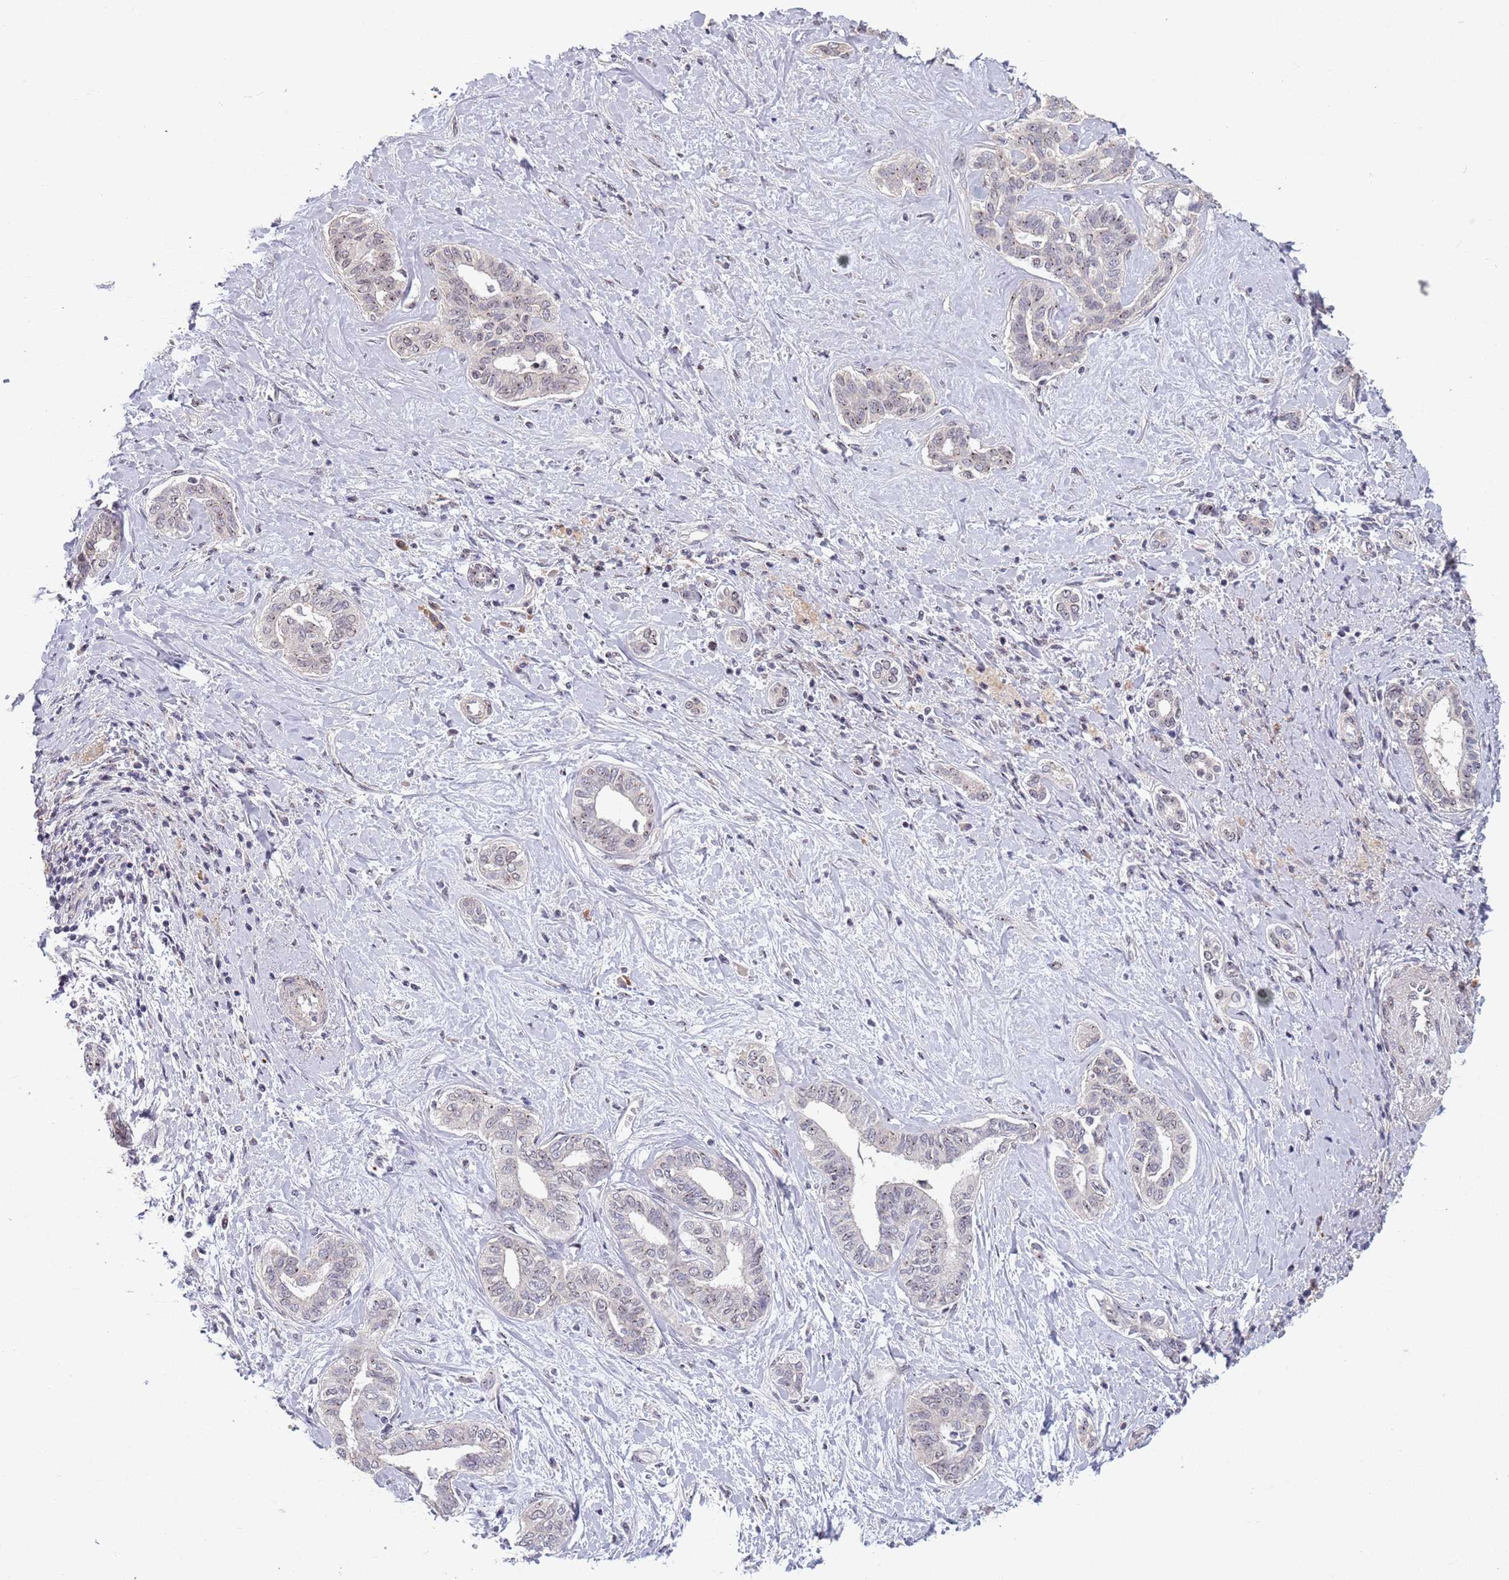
{"staining": {"intensity": "weak", "quantity": "<25%", "location": "nuclear"}, "tissue": "liver cancer", "cell_type": "Tumor cells", "image_type": "cancer", "snomed": [{"axis": "morphology", "description": "Cholangiocarcinoma"}, {"axis": "topography", "description": "Liver"}], "caption": "Immunohistochemical staining of liver cholangiocarcinoma demonstrates no significant expression in tumor cells.", "gene": "CIZ1", "patient": {"sex": "female", "age": 77}}